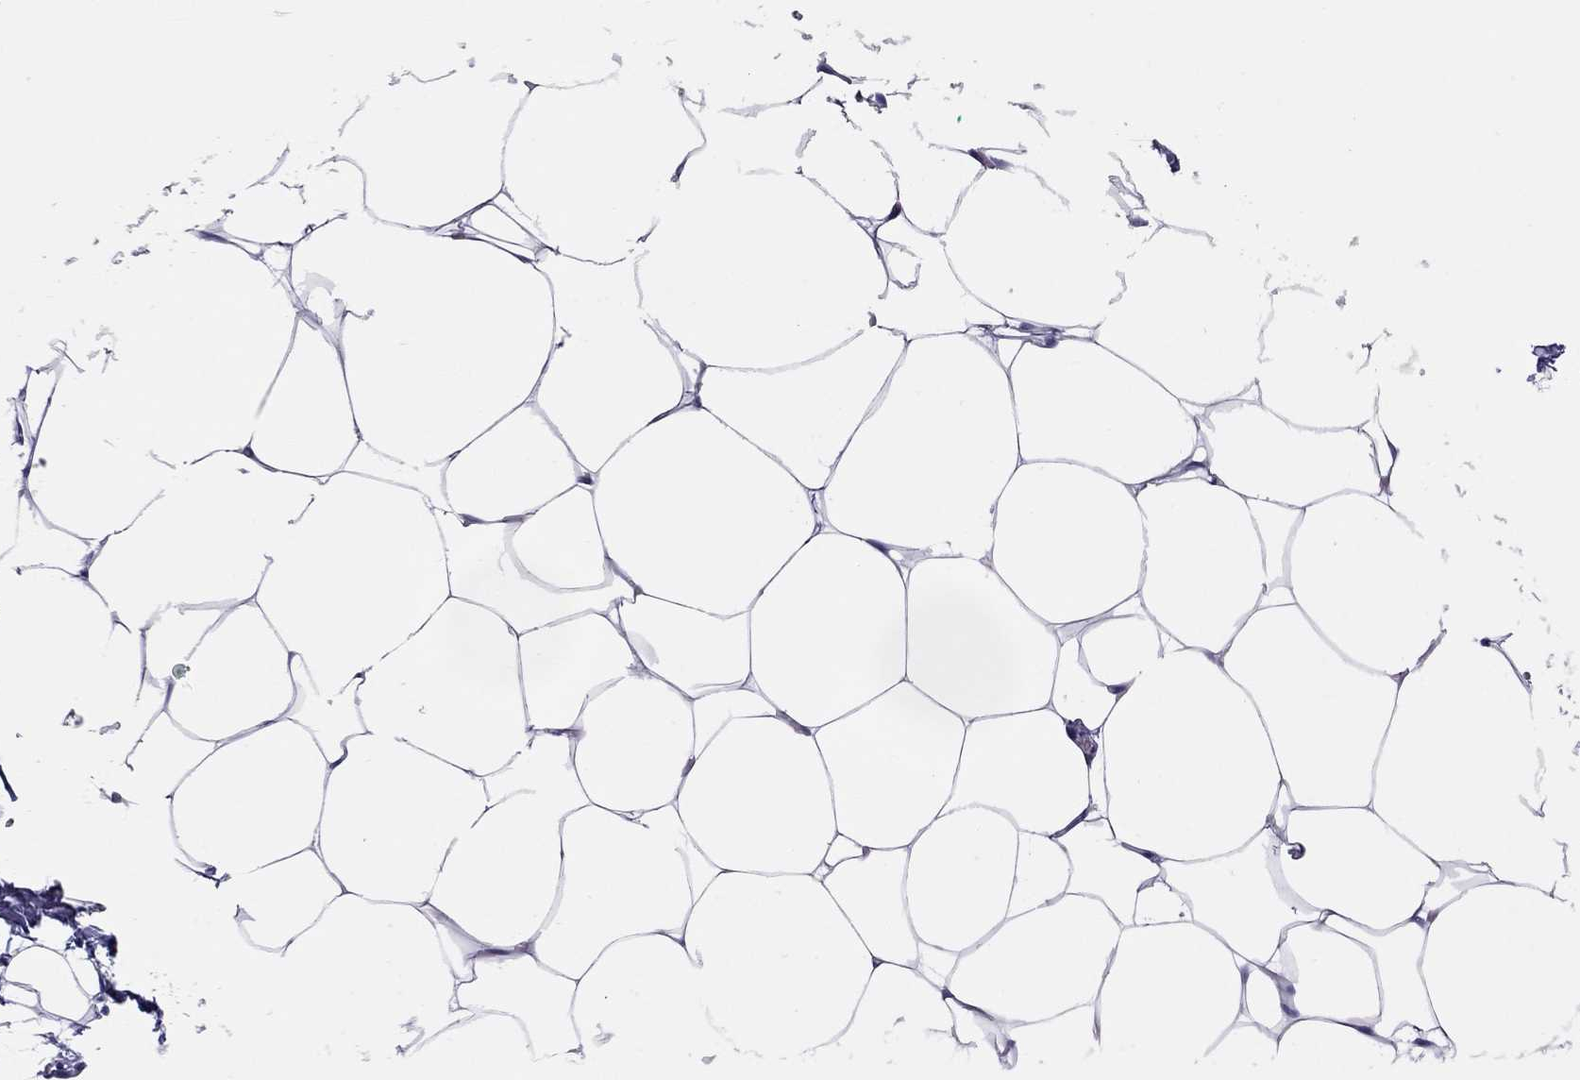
{"staining": {"intensity": "negative", "quantity": "none", "location": "none"}, "tissue": "adipose tissue", "cell_type": "Adipocytes", "image_type": "normal", "snomed": [{"axis": "morphology", "description": "Normal tissue, NOS"}, {"axis": "topography", "description": "Adipose tissue"}], "caption": "Human adipose tissue stained for a protein using immunohistochemistry displays no staining in adipocytes.", "gene": "ALOX15B", "patient": {"sex": "male", "age": 57}}